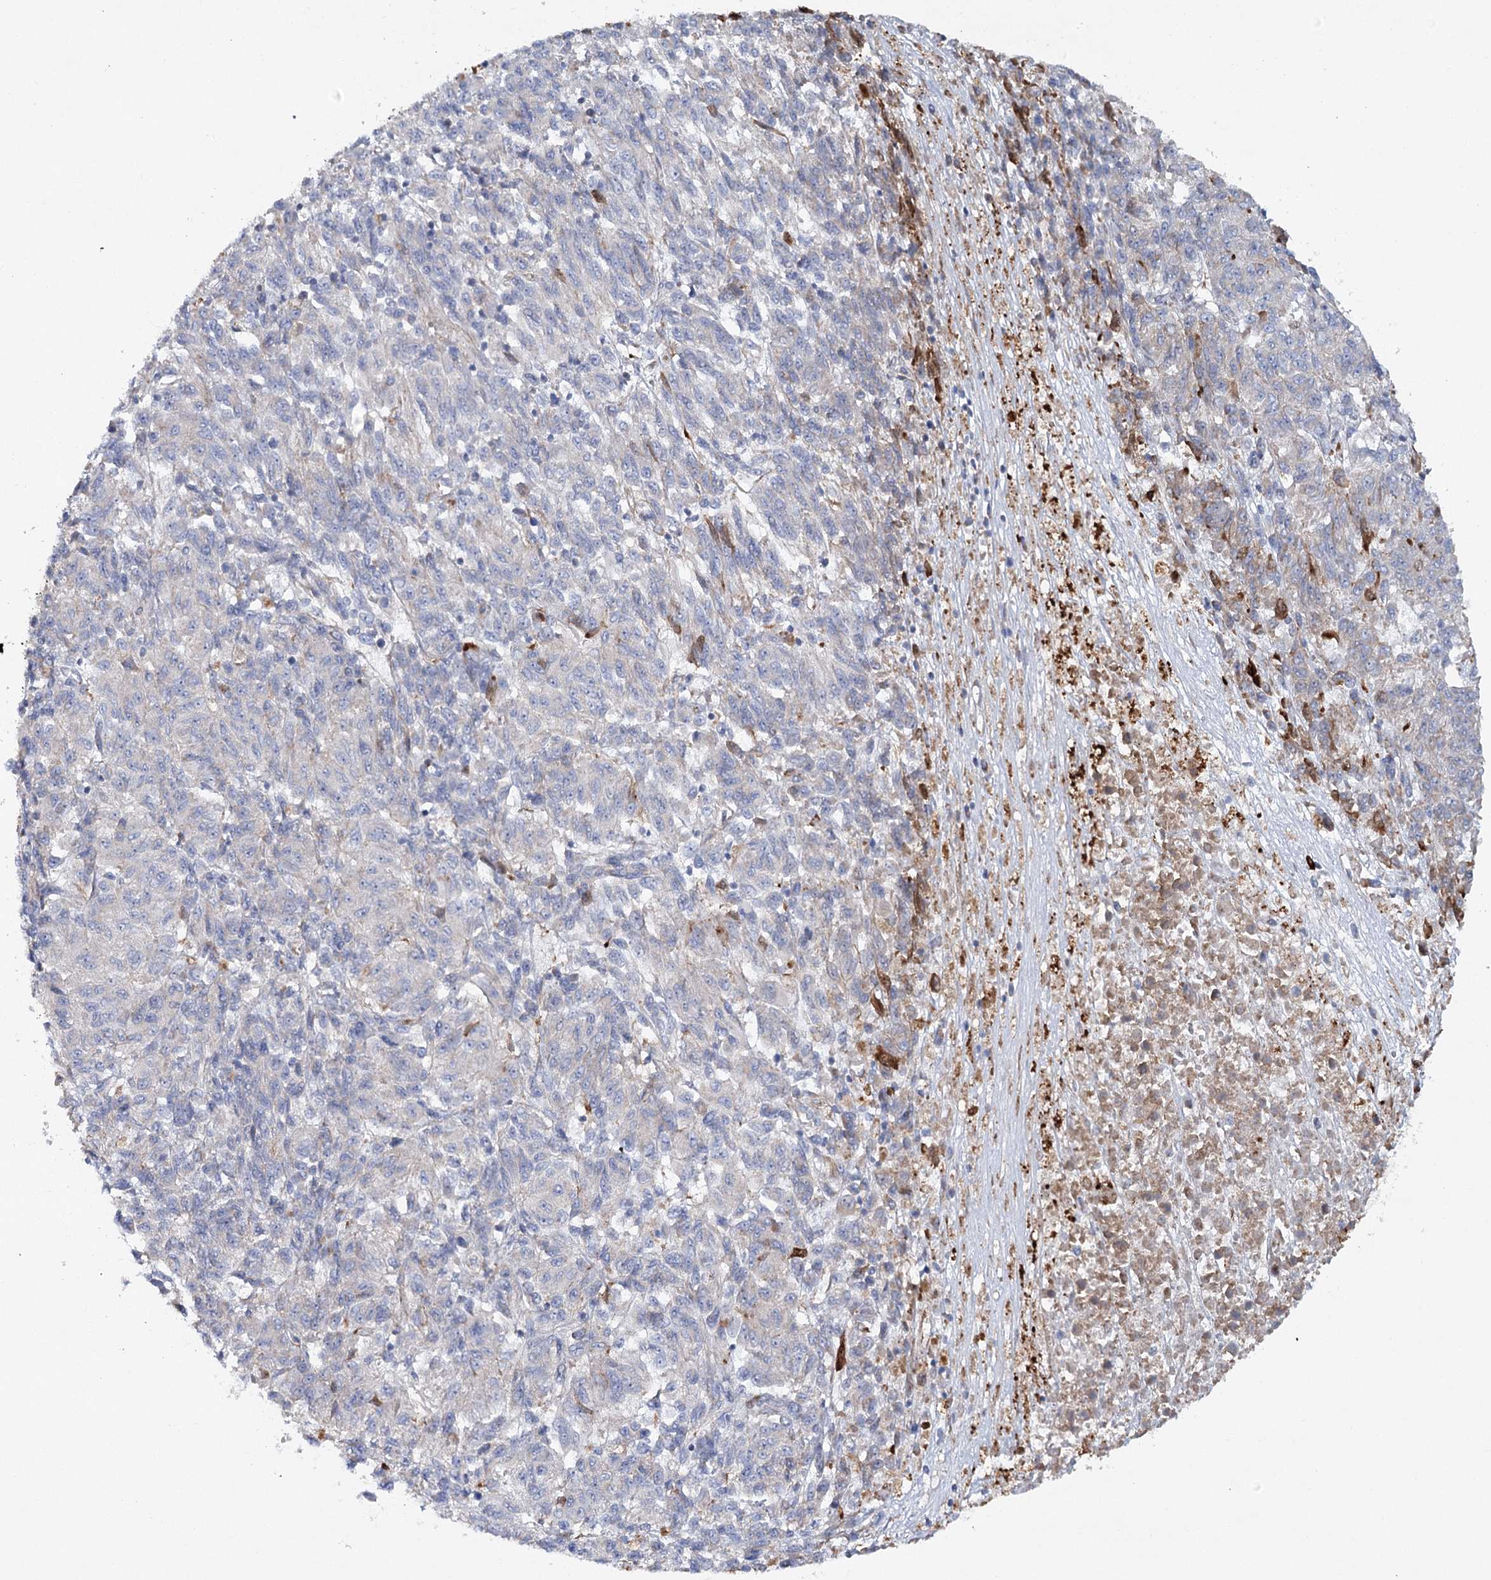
{"staining": {"intensity": "negative", "quantity": "none", "location": "none"}, "tissue": "melanoma", "cell_type": "Tumor cells", "image_type": "cancer", "snomed": [{"axis": "morphology", "description": "Malignant melanoma, Metastatic site"}, {"axis": "topography", "description": "Lung"}], "caption": "A high-resolution photomicrograph shows immunohistochemistry (IHC) staining of melanoma, which shows no significant staining in tumor cells.", "gene": "TMEM164", "patient": {"sex": "male", "age": 64}}